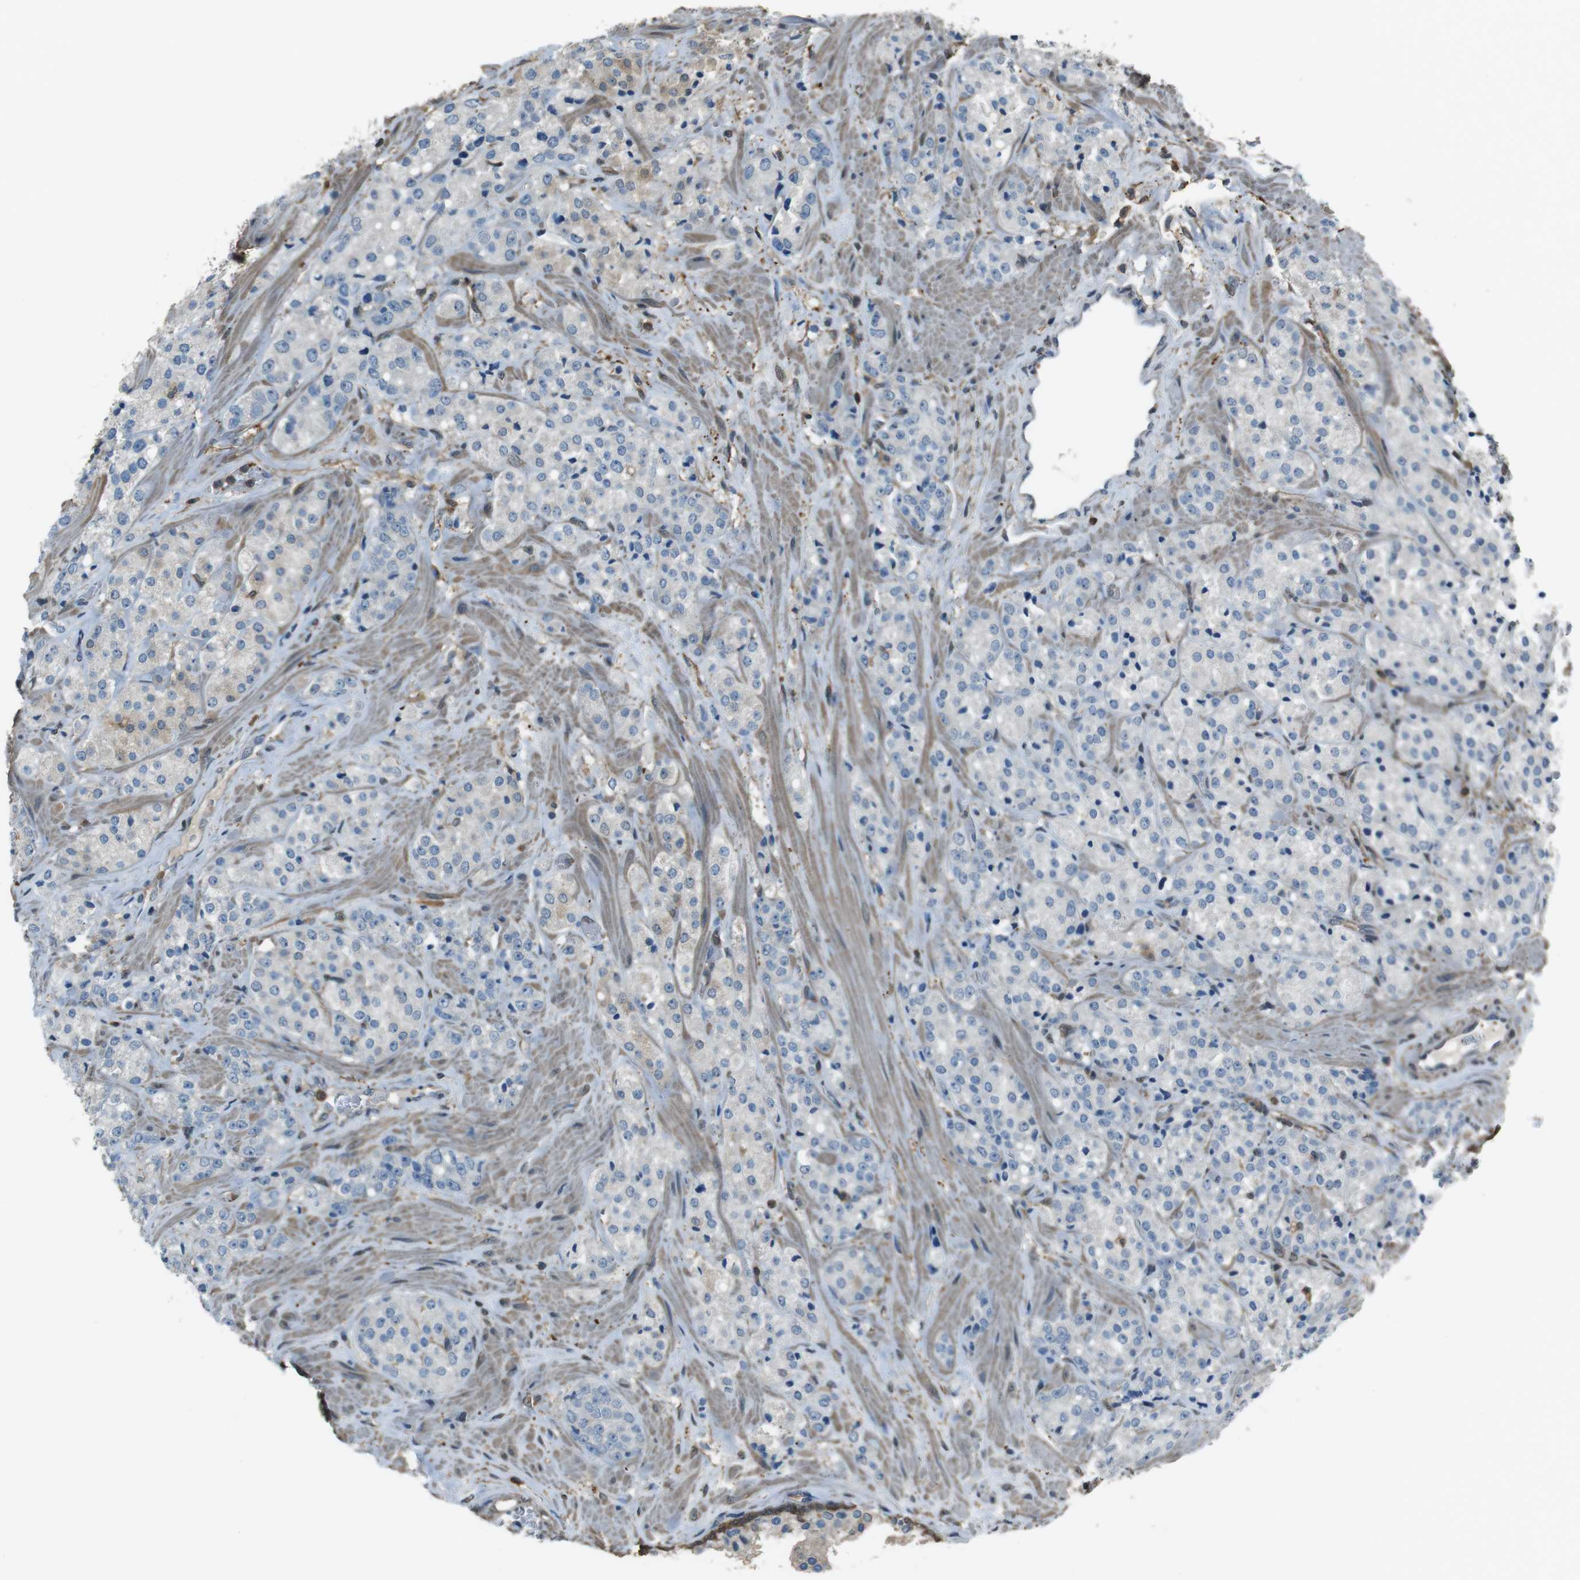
{"staining": {"intensity": "negative", "quantity": "none", "location": "none"}, "tissue": "prostate cancer", "cell_type": "Tumor cells", "image_type": "cancer", "snomed": [{"axis": "morphology", "description": "Adenocarcinoma, High grade"}, {"axis": "topography", "description": "Prostate"}], "caption": "Tumor cells are negative for protein expression in human prostate cancer.", "gene": "TWSG1", "patient": {"sex": "male", "age": 64}}